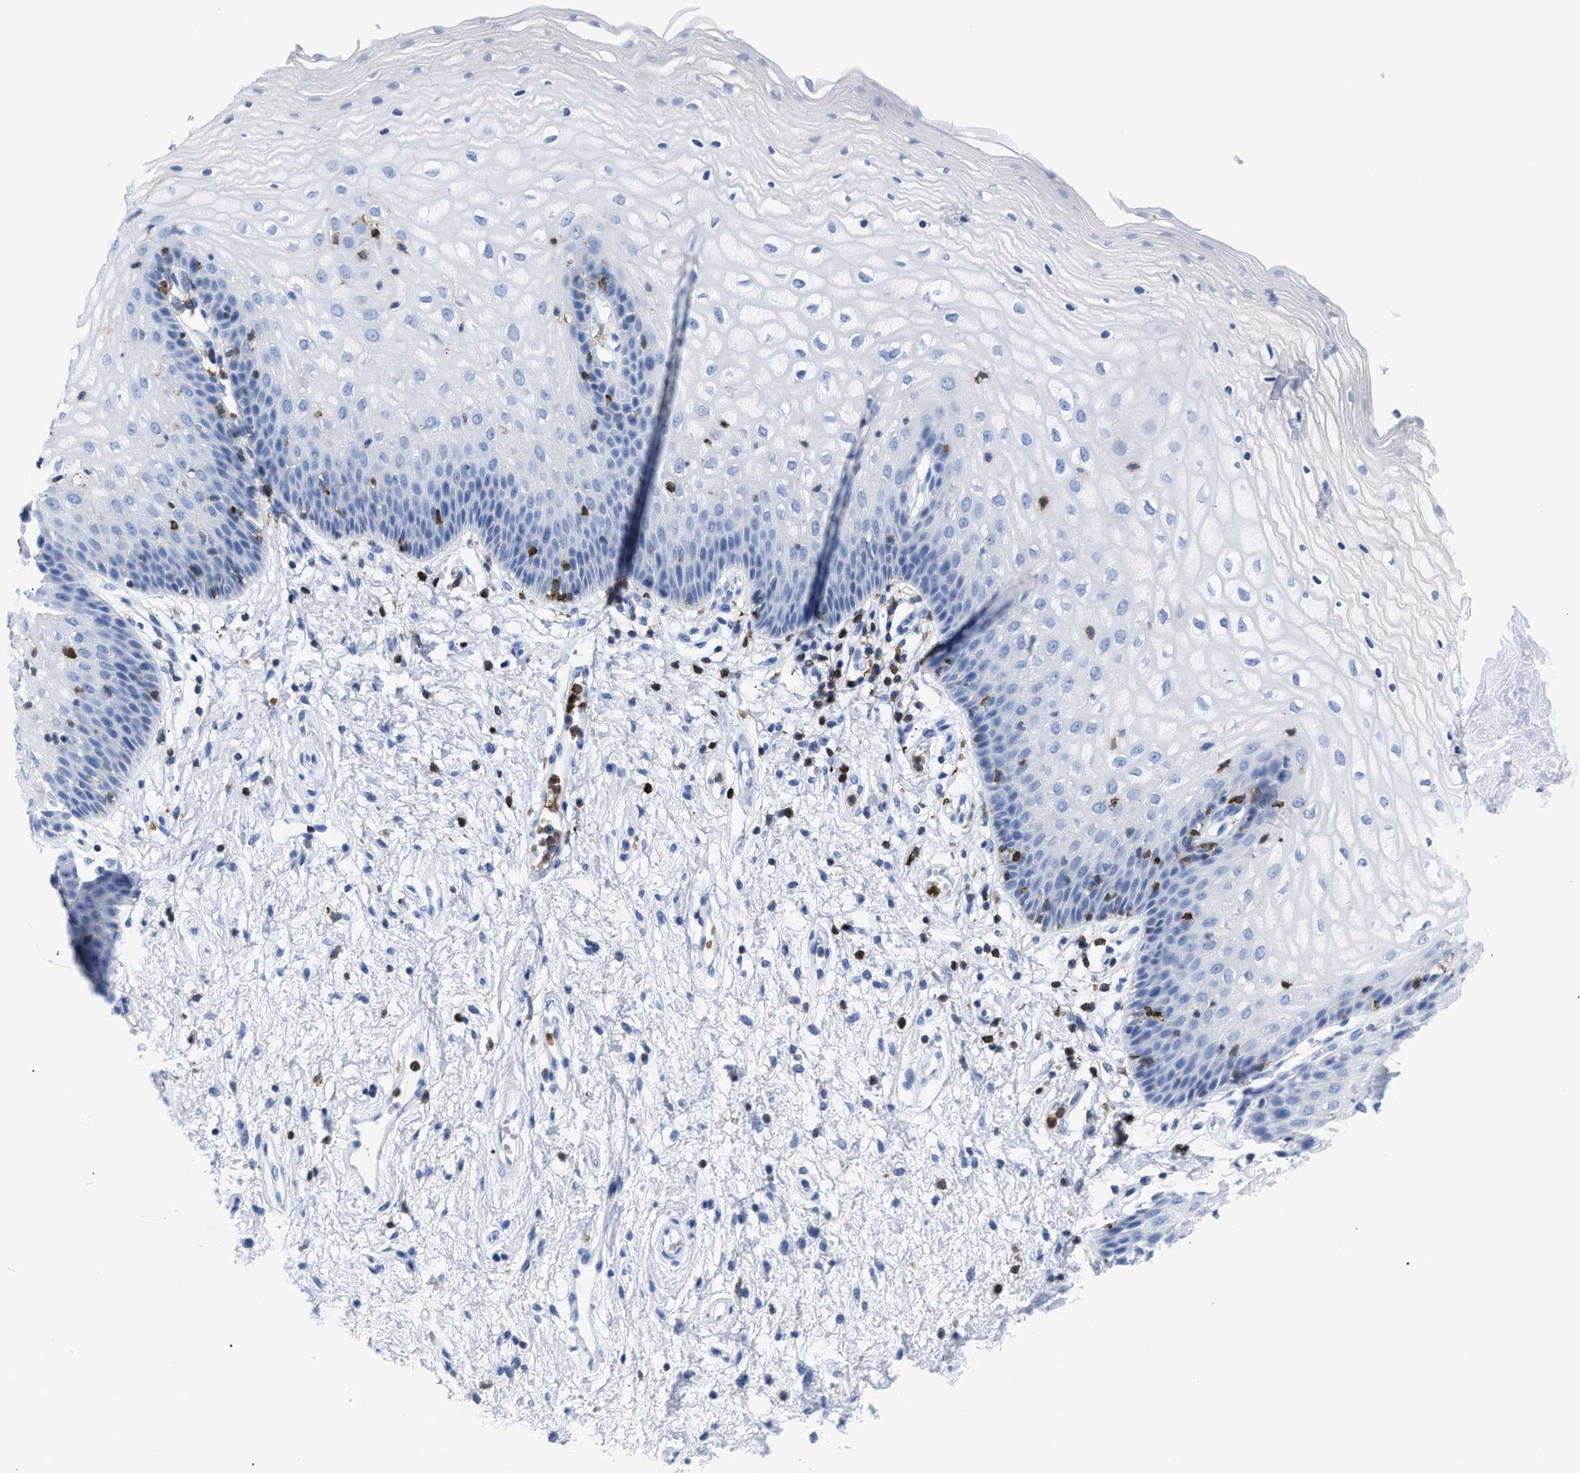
{"staining": {"intensity": "negative", "quantity": "none", "location": "none"}, "tissue": "vagina", "cell_type": "Squamous epithelial cells", "image_type": "normal", "snomed": [{"axis": "morphology", "description": "Normal tissue, NOS"}, {"axis": "topography", "description": "Vagina"}], "caption": "This is a image of immunohistochemistry (IHC) staining of unremarkable vagina, which shows no expression in squamous epithelial cells. (DAB immunohistochemistry (IHC), high magnification).", "gene": "LCP1", "patient": {"sex": "female", "age": 34}}